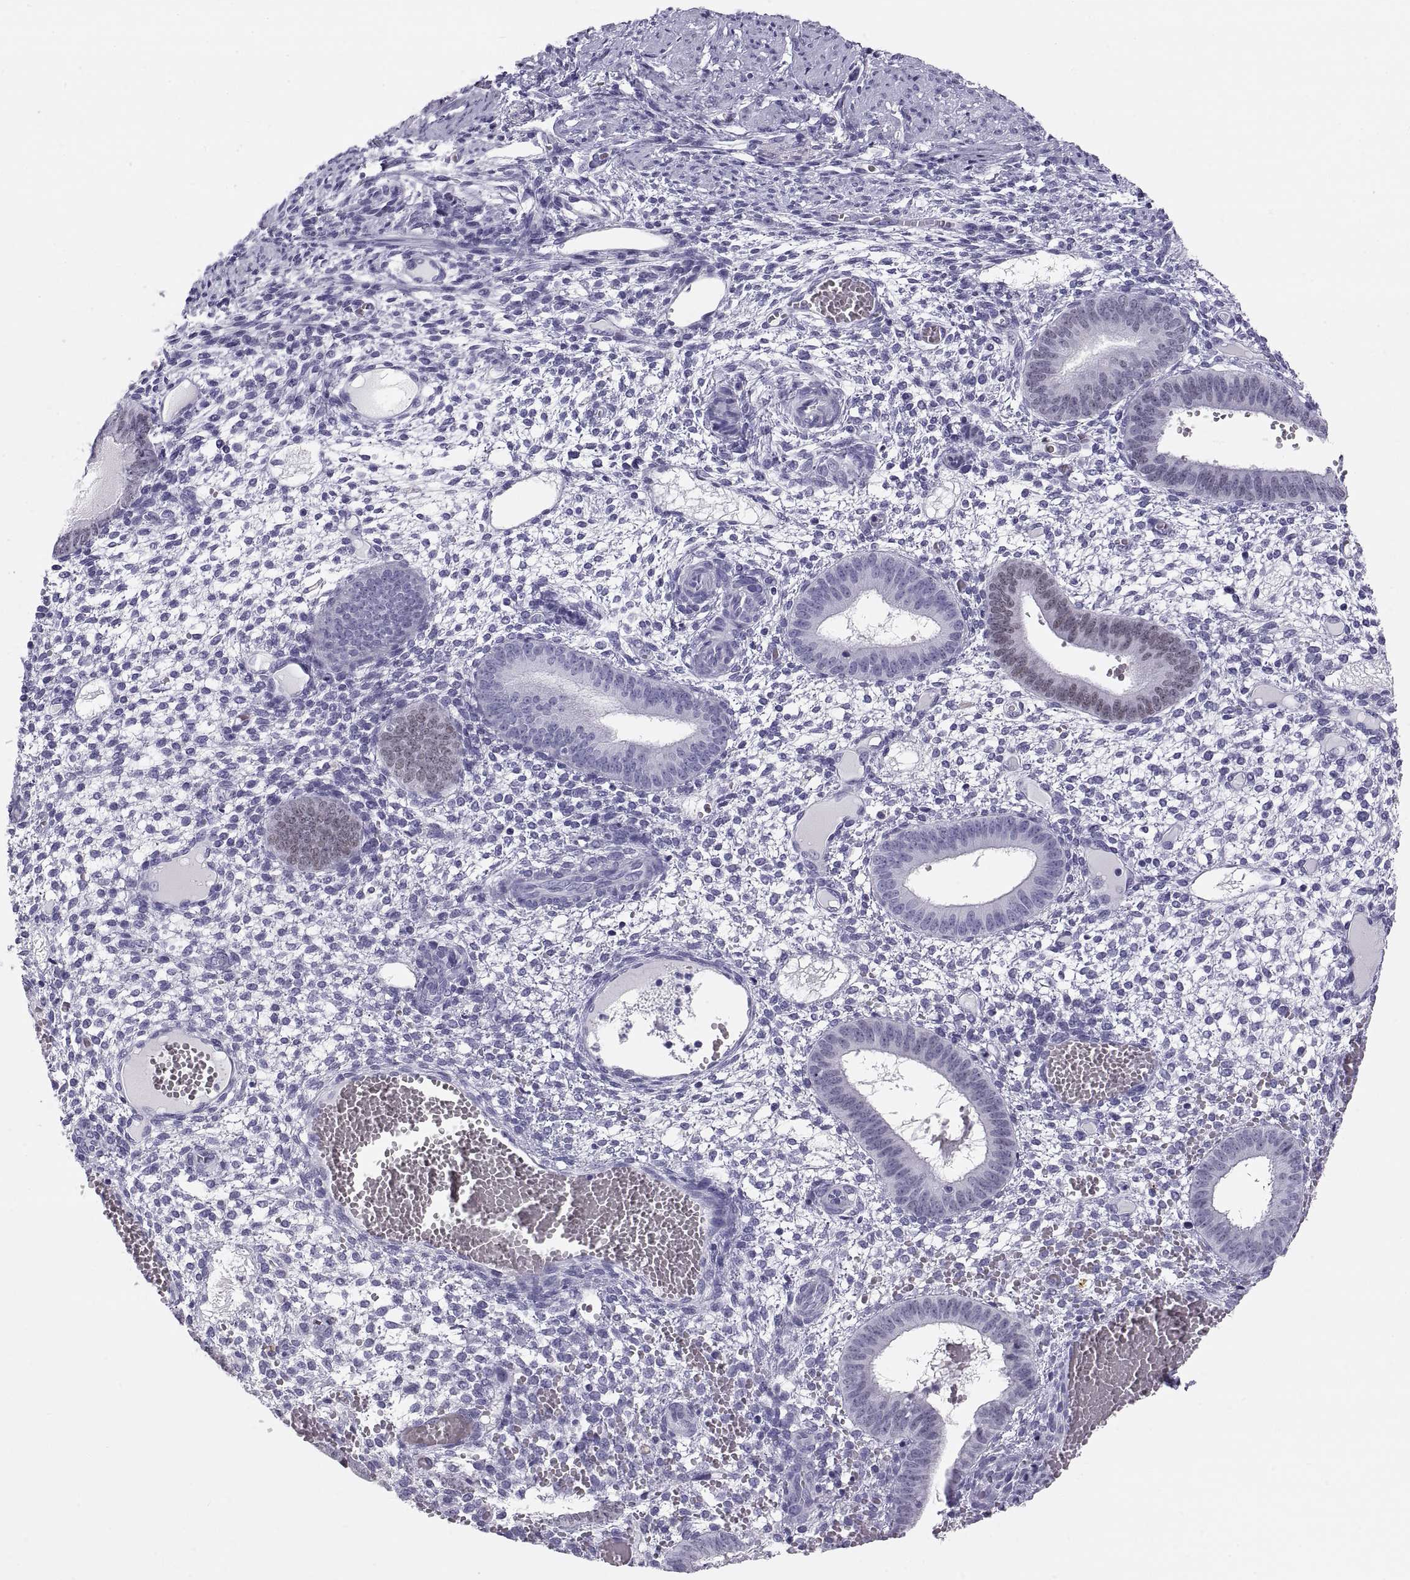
{"staining": {"intensity": "negative", "quantity": "none", "location": "none"}, "tissue": "endometrium", "cell_type": "Cells in endometrial stroma", "image_type": "normal", "snomed": [{"axis": "morphology", "description": "Normal tissue, NOS"}, {"axis": "topography", "description": "Endometrium"}], "caption": "Immunohistochemistry of benign endometrium shows no expression in cells in endometrial stroma. (Immunohistochemistry, brightfield microscopy, high magnification).", "gene": "PAX2", "patient": {"sex": "female", "age": 42}}